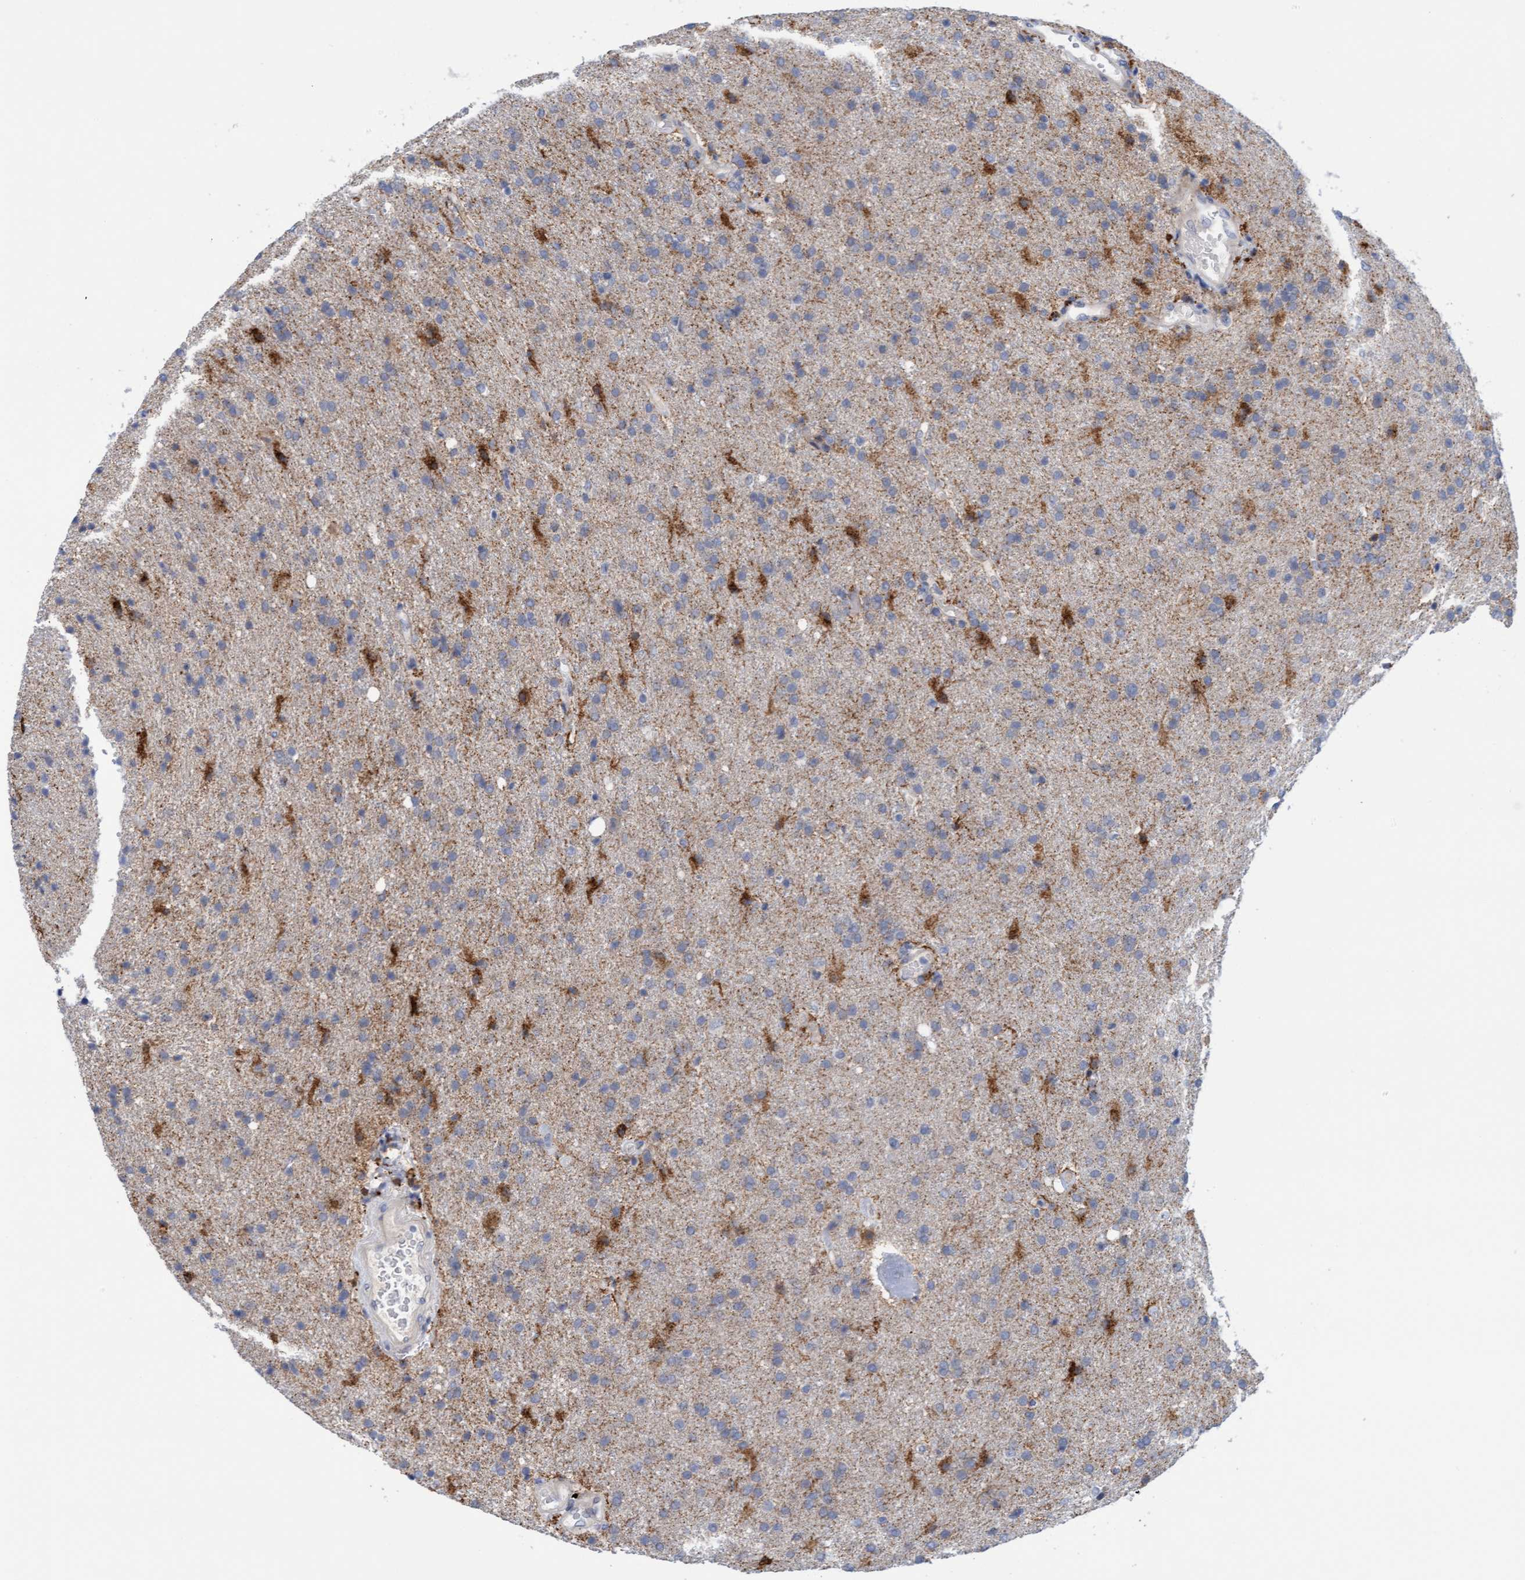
{"staining": {"intensity": "weak", "quantity": "<25%", "location": "cytoplasmic/membranous"}, "tissue": "glioma", "cell_type": "Tumor cells", "image_type": "cancer", "snomed": [{"axis": "morphology", "description": "Glioma, malignant, High grade"}, {"axis": "topography", "description": "Brain"}], "caption": "This is an immunohistochemistry (IHC) histopathology image of human glioma. There is no staining in tumor cells.", "gene": "ZC3H3", "patient": {"sex": "male", "age": 72}}